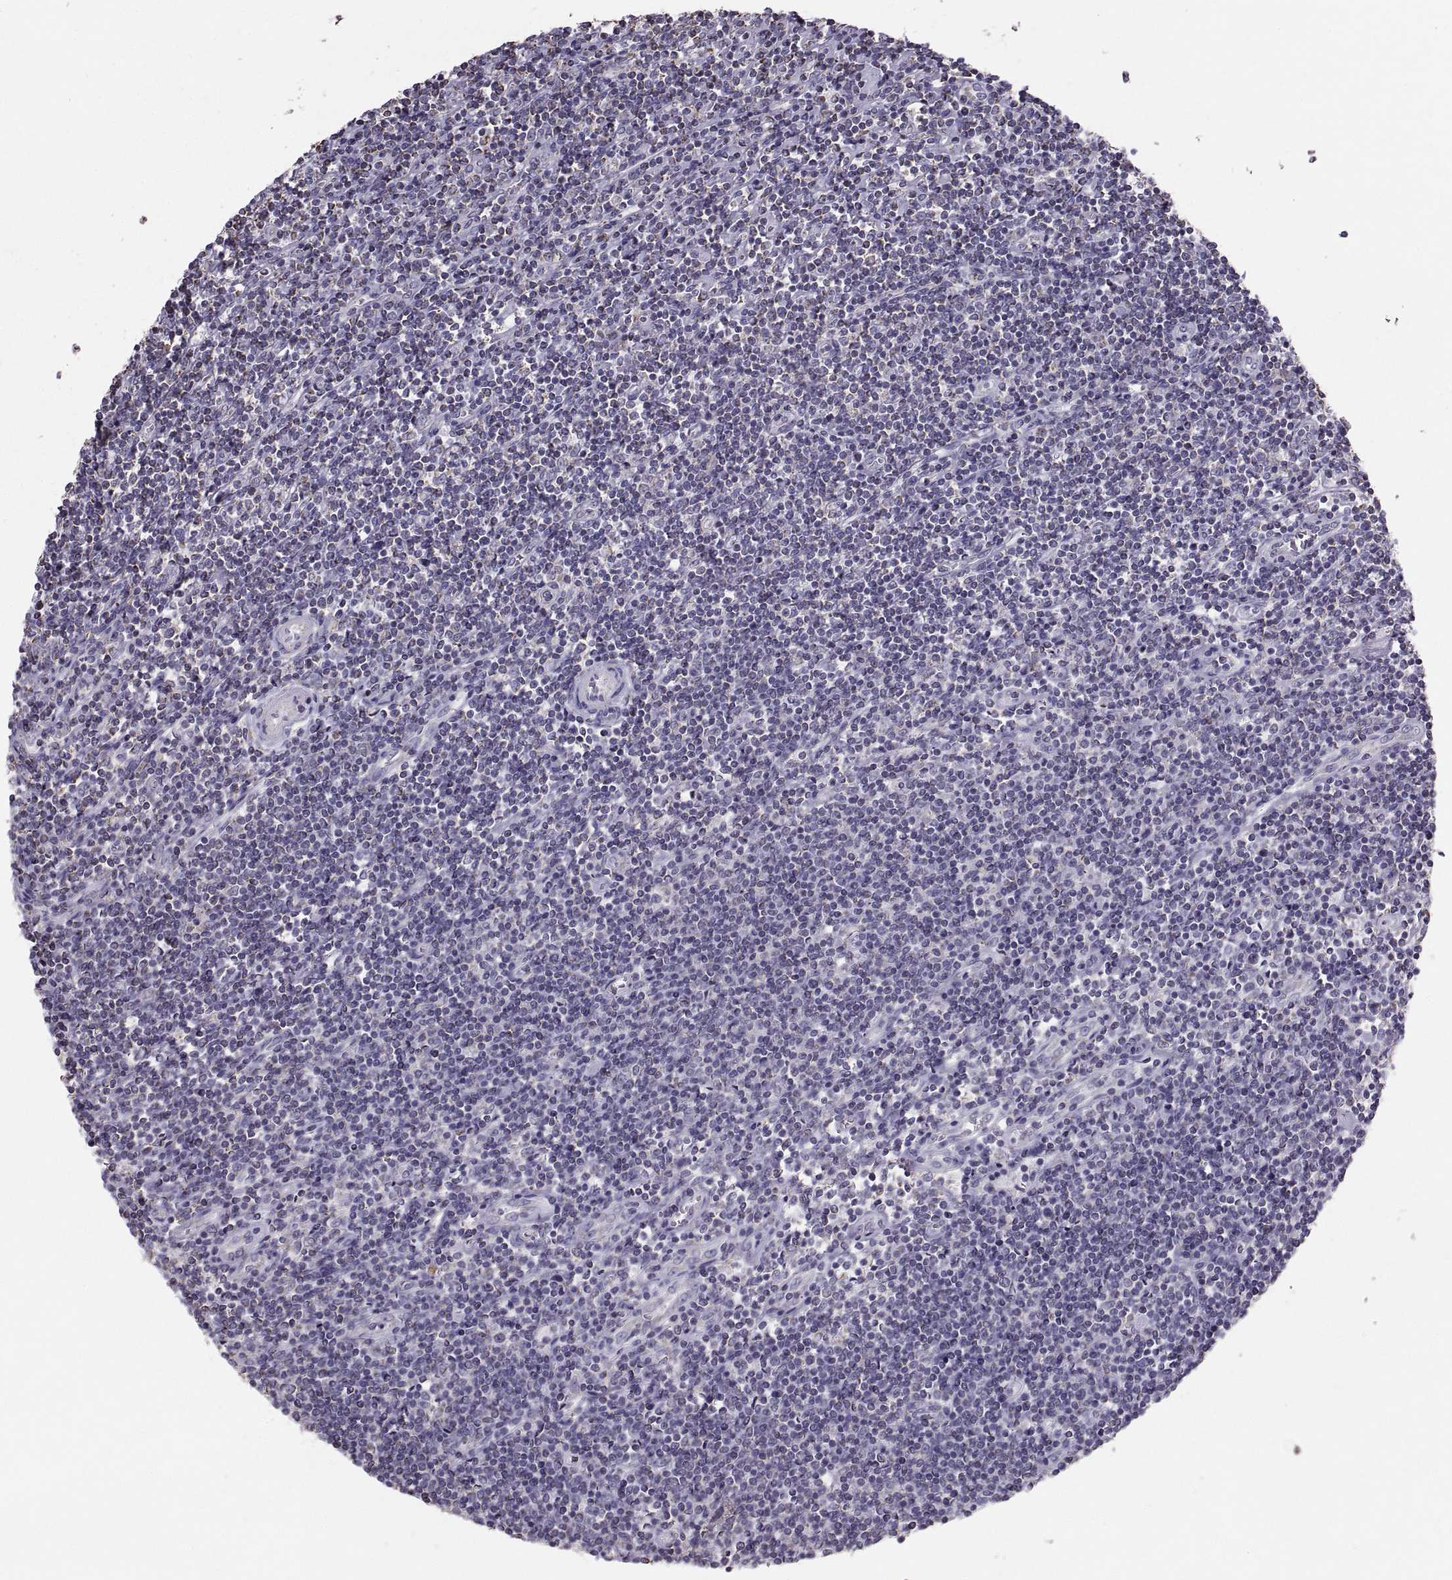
{"staining": {"intensity": "negative", "quantity": "none", "location": "none"}, "tissue": "lymphoma", "cell_type": "Tumor cells", "image_type": "cancer", "snomed": [{"axis": "morphology", "description": "Hodgkin's disease, NOS"}, {"axis": "topography", "description": "Lymph node"}], "caption": "This is a histopathology image of immunohistochemistry staining of lymphoma, which shows no staining in tumor cells.", "gene": "STMND1", "patient": {"sex": "male", "age": 40}}